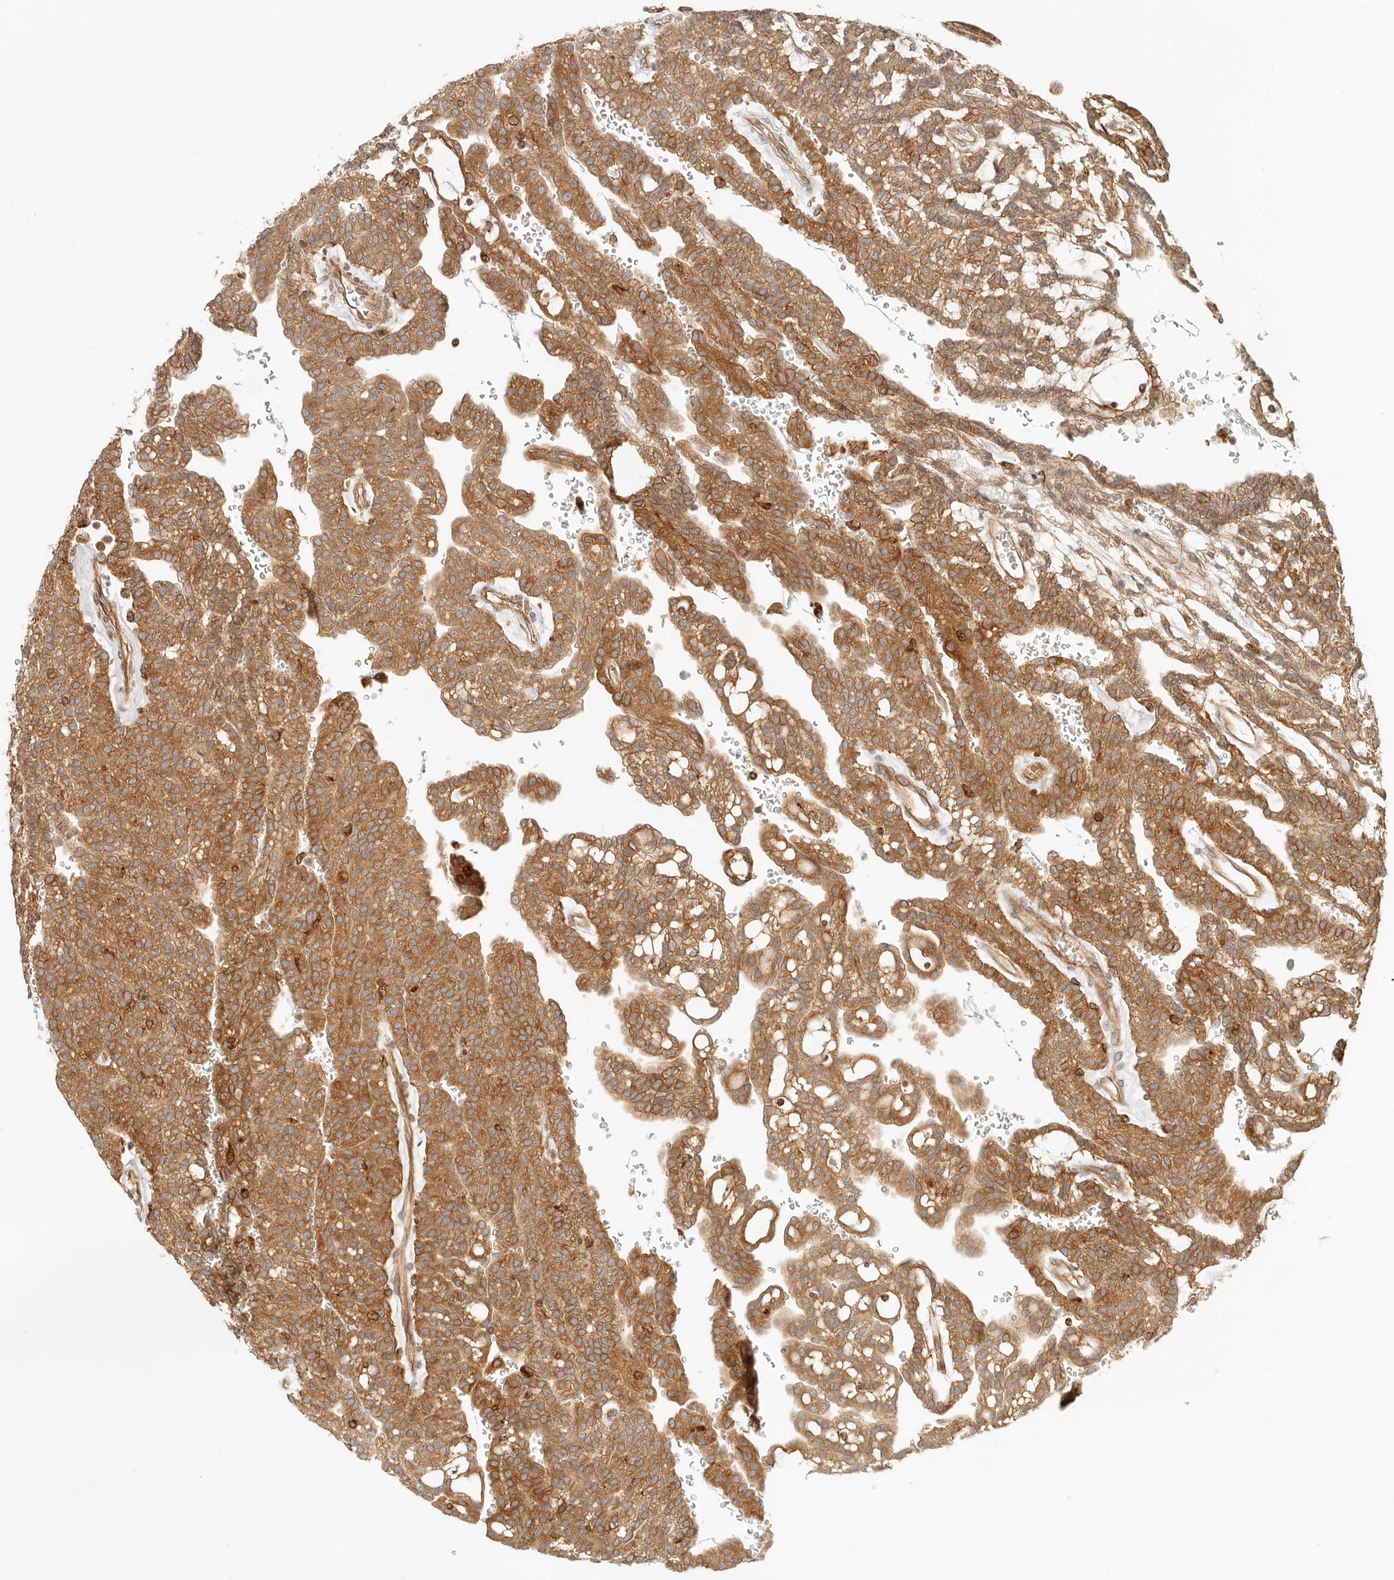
{"staining": {"intensity": "strong", "quantity": ">75%", "location": "cytoplasmic/membranous"}, "tissue": "renal cancer", "cell_type": "Tumor cells", "image_type": "cancer", "snomed": [{"axis": "morphology", "description": "Adenocarcinoma, NOS"}, {"axis": "topography", "description": "Kidney"}], "caption": "Adenocarcinoma (renal) tissue demonstrates strong cytoplasmic/membranous positivity in approximately >75% of tumor cells, visualized by immunohistochemistry.", "gene": "UFSP1", "patient": {"sex": "male", "age": 63}}